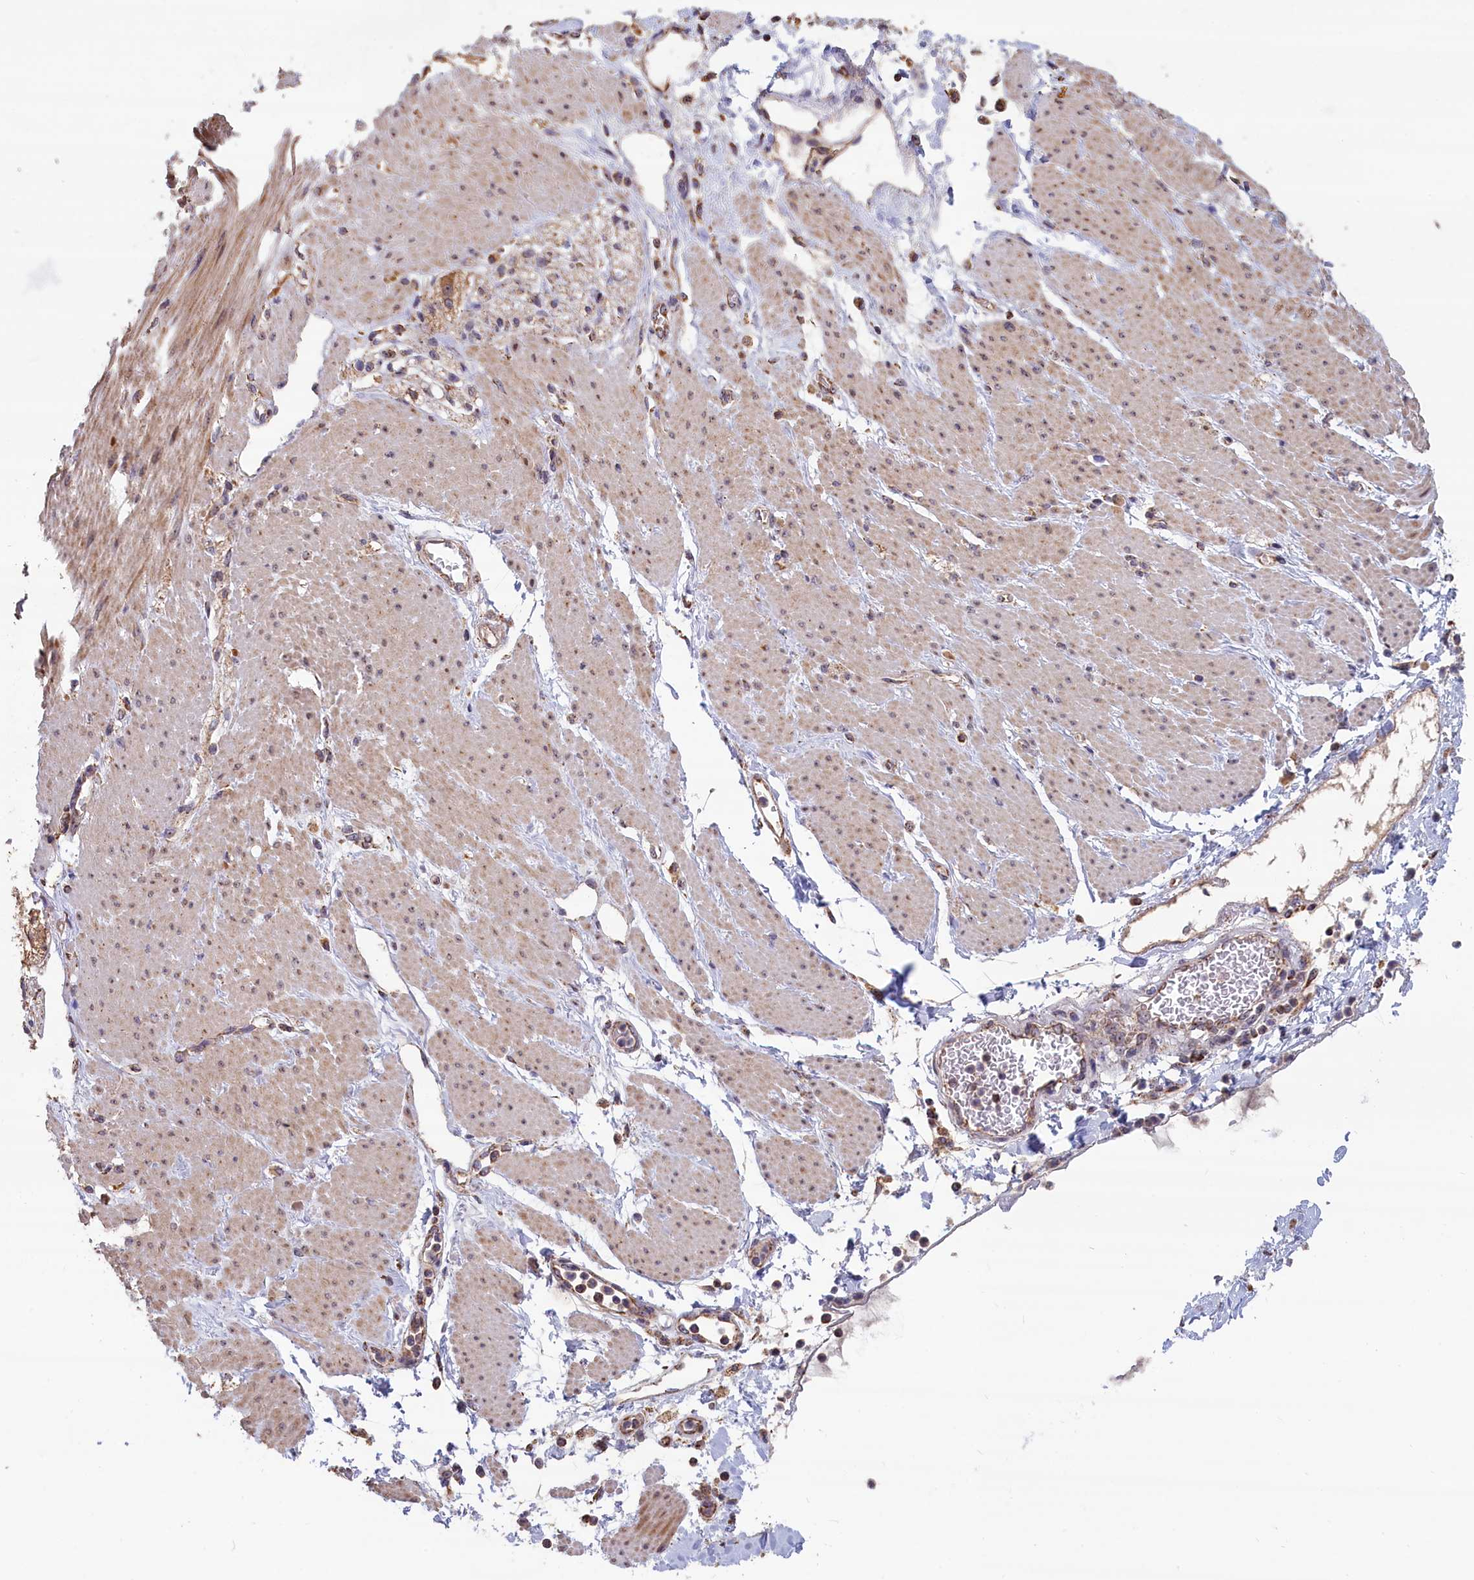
{"staining": {"intensity": "weak", "quantity": ">75%", "location": "cytoplasmic/membranous"}, "tissue": "soft tissue", "cell_type": "Fibroblasts", "image_type": "normal", "snomed": [{"axis": "morphology", "description": "Normal tissue, NOS"}, {"axis": "morphology", "description": "Adenocarcinoma, NOS"}, {"axis": "topography", "description": "Duodenum"}, {"axis": "topography", "description": "Peripheral nerve tissue"}], "caption": "Weak cytoplasmic/membranous positivity for a protein is present in about >75% of fibroblasts of benign soft tissue using immunohistochemistry.", "gene": "ENSG00000269825", "patient": {"sex": "female", "age": 60}}